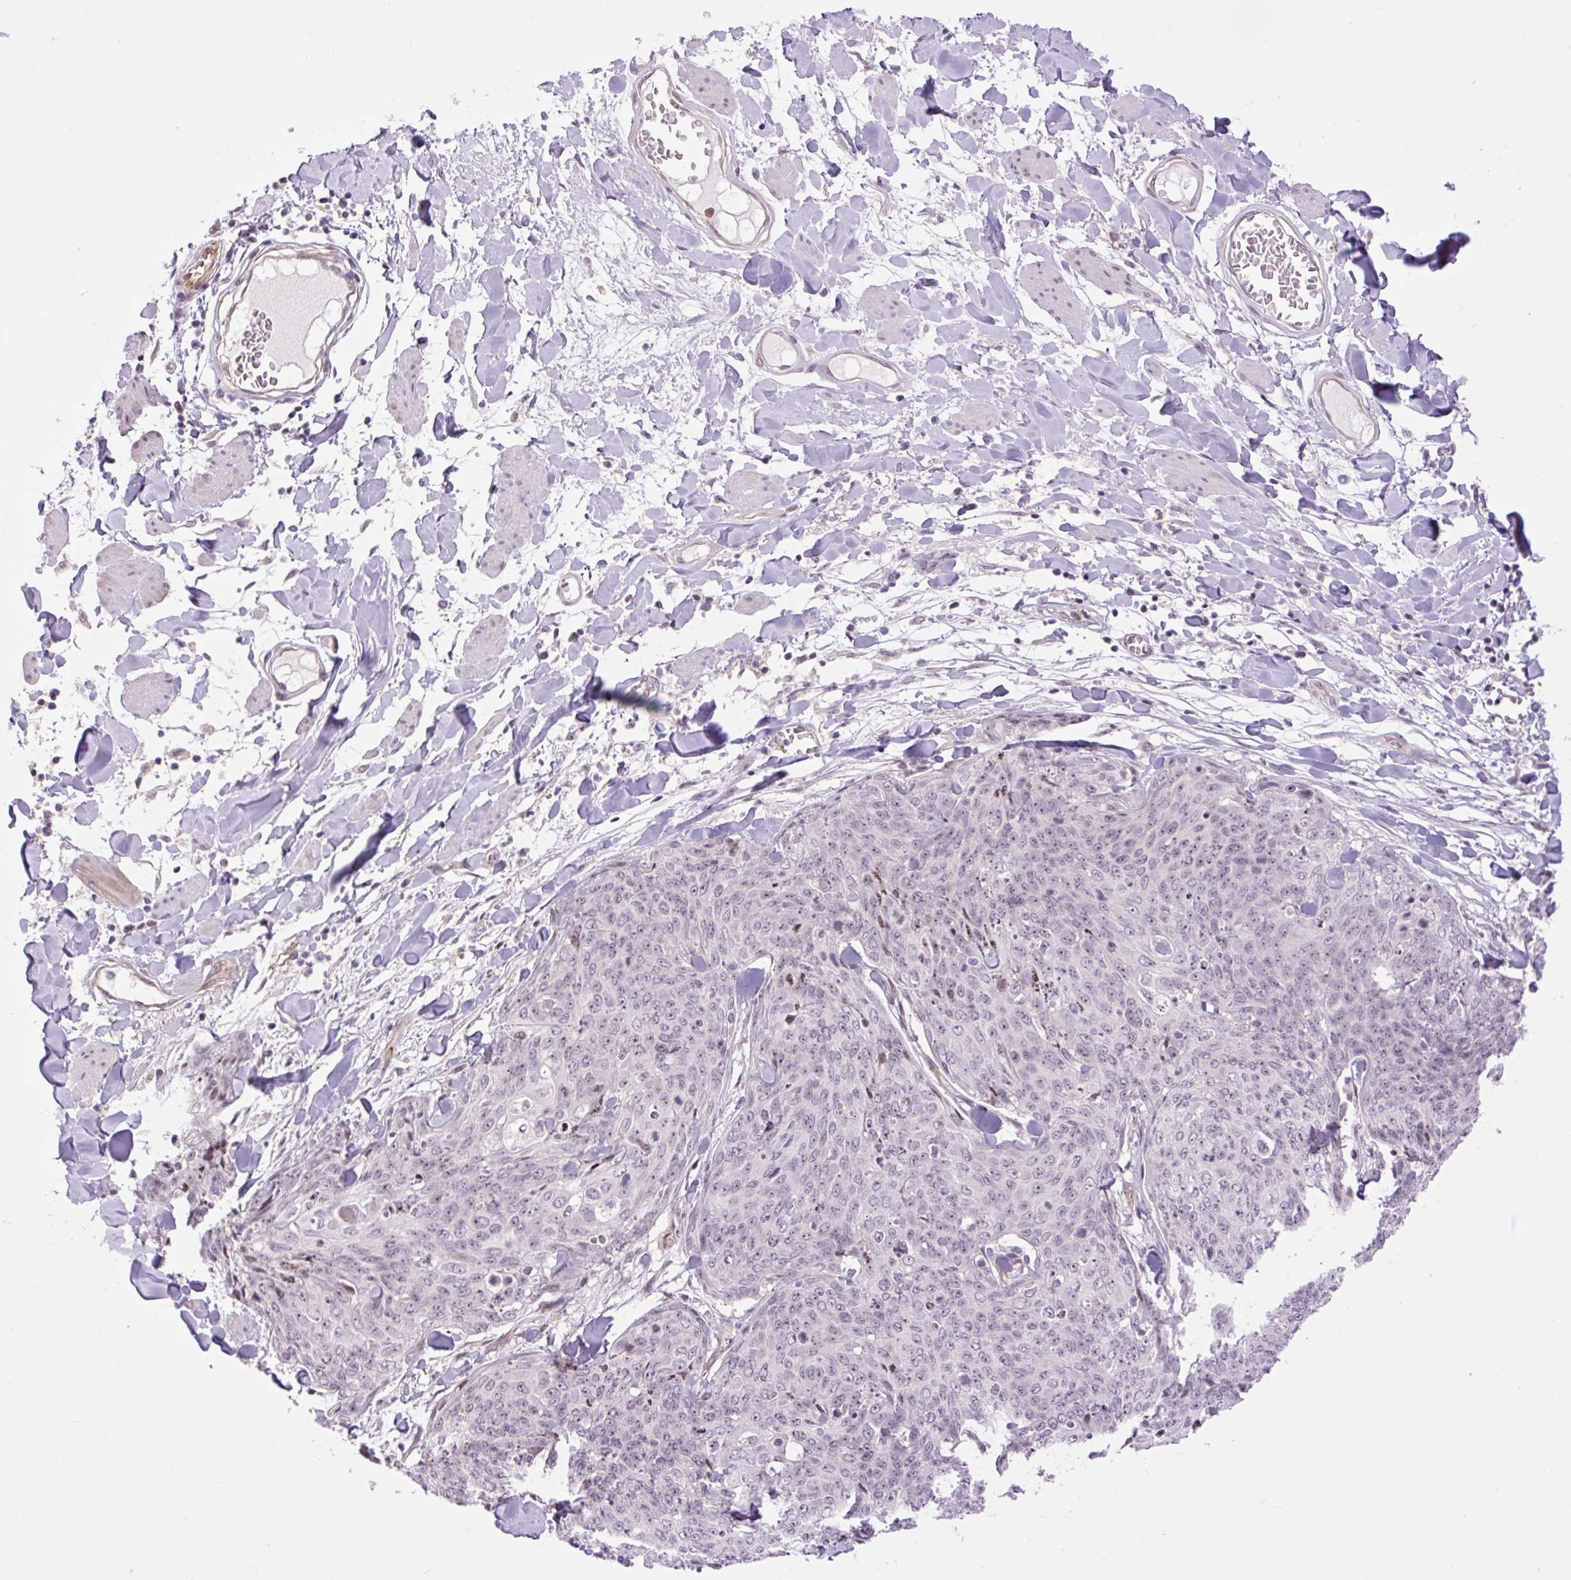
{"staining": {"intensity": "negative", "quantity": "none", "location": "none"}, "tissue": "skin cancer", "cell_type": "Tumor cells", "image_type": "cancer", "snomed": [{"axis": "morphology", "description": "Squamous cell carcinoma, NOS"}, {"axis": "topography", "description": "Skin"}, {"axis": "topography", "description": "Vulva"}], "caption": "A high-resolution histopathology image shows IHC staining of squamous cell carcinoma (skin), which demonstrates no significant expression in tumor cells. The staining was performed using DAB to visualize the protein expression in brown, while the nuclei were stained in blue with hematoxylin (Magnification: 20x).", "gene": "ZNF417", "patient": {"sex": "female", "age": 85}}